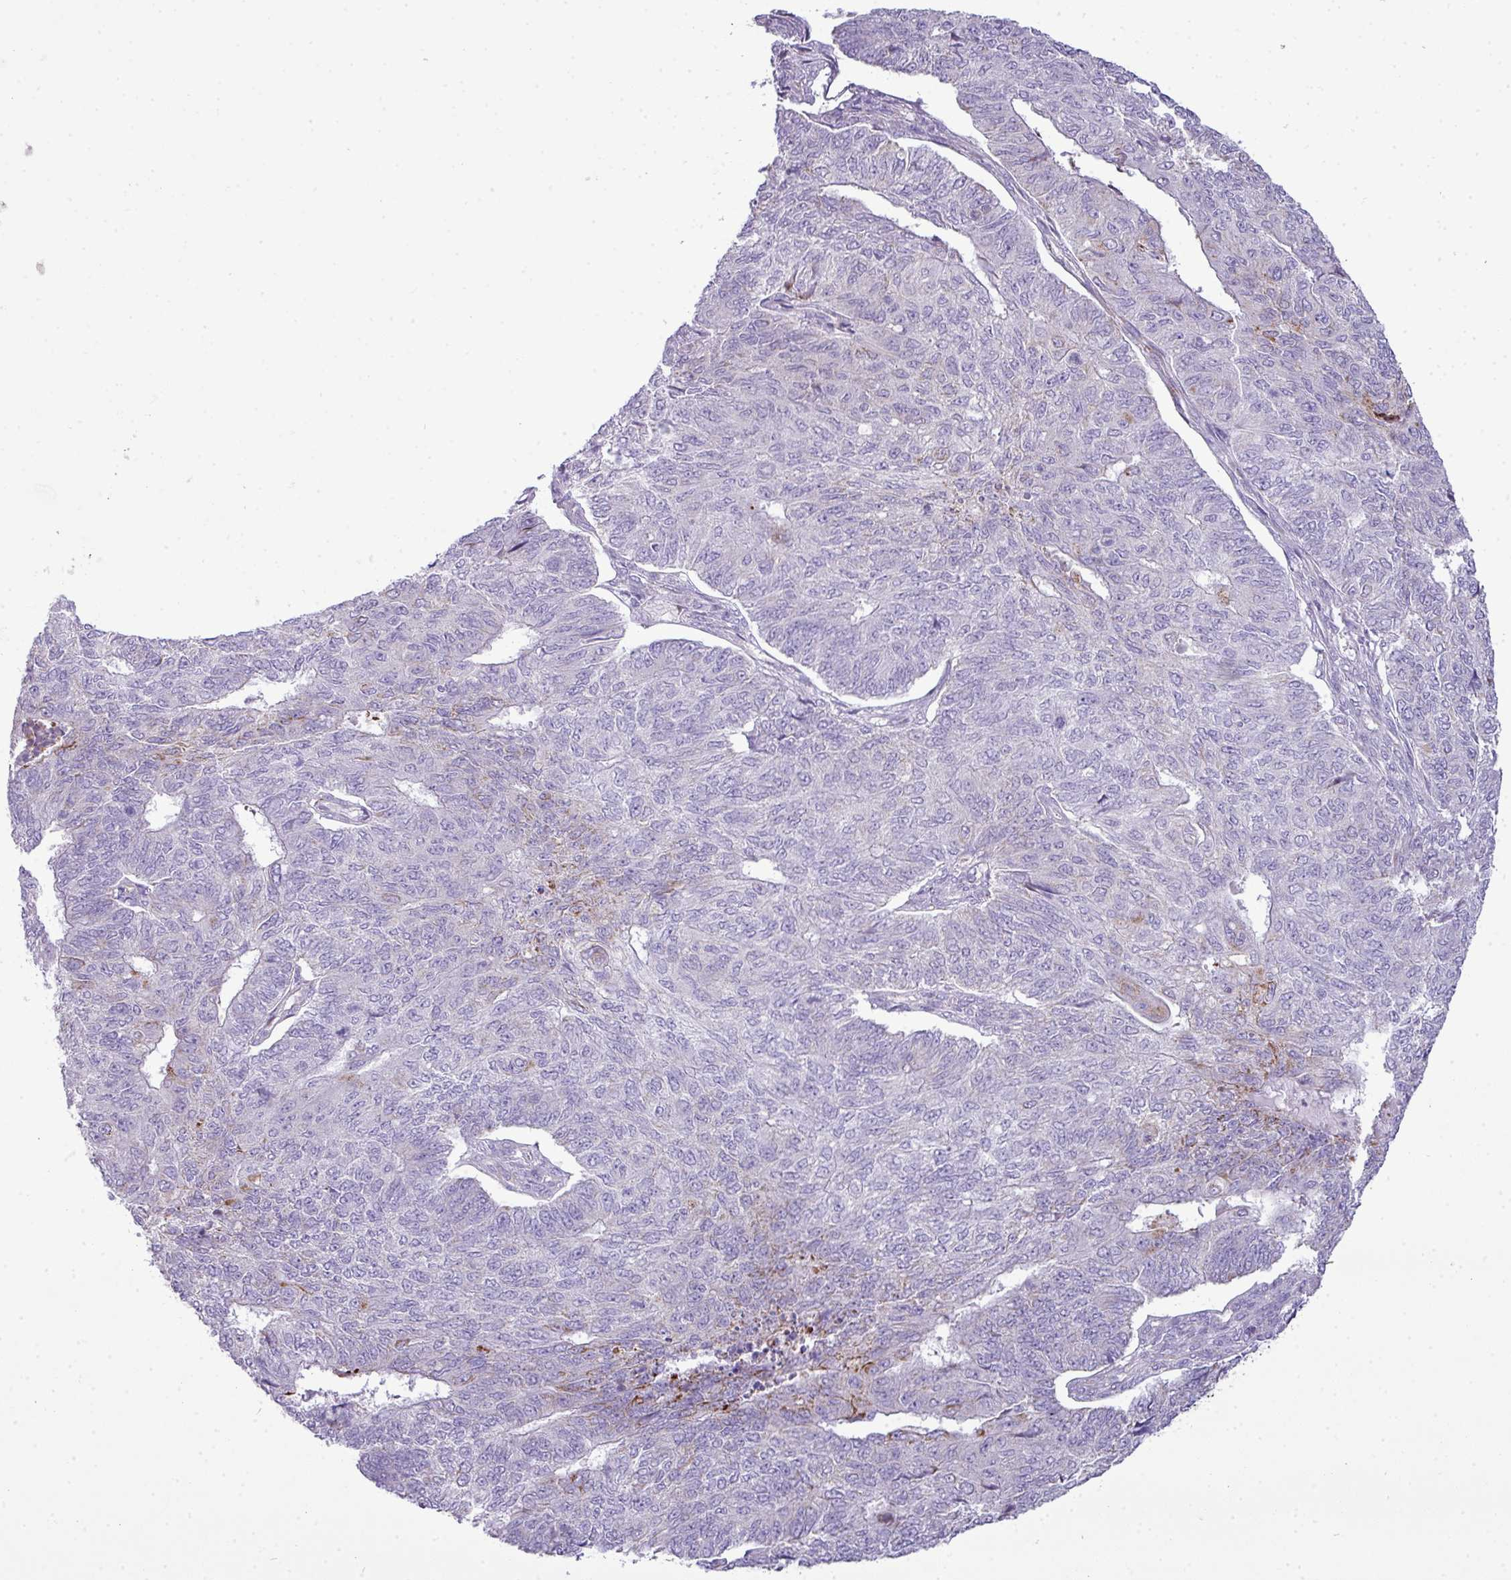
{"staining": {"intensity": "moderate", "quantity": "<25%", "location": "cytoplasmic/membranous"}, "tissue": "endometrial cancer", "cell_type": "Tumor cells", "image_type": "cancer", "snomed": [{"axis": "morphology", "description": "Adenocarcinoma, NOS"}, {"axis": "topography", "description": "Endometrium"}], "caption": "Adenocarcinoma (endometrial) tissue demonstrates moderate cytoplasmic/membranous positivity in about <25% of tumor cells", "gene": "ZNF81", "patient": {"sex": "female", "age": 32}}